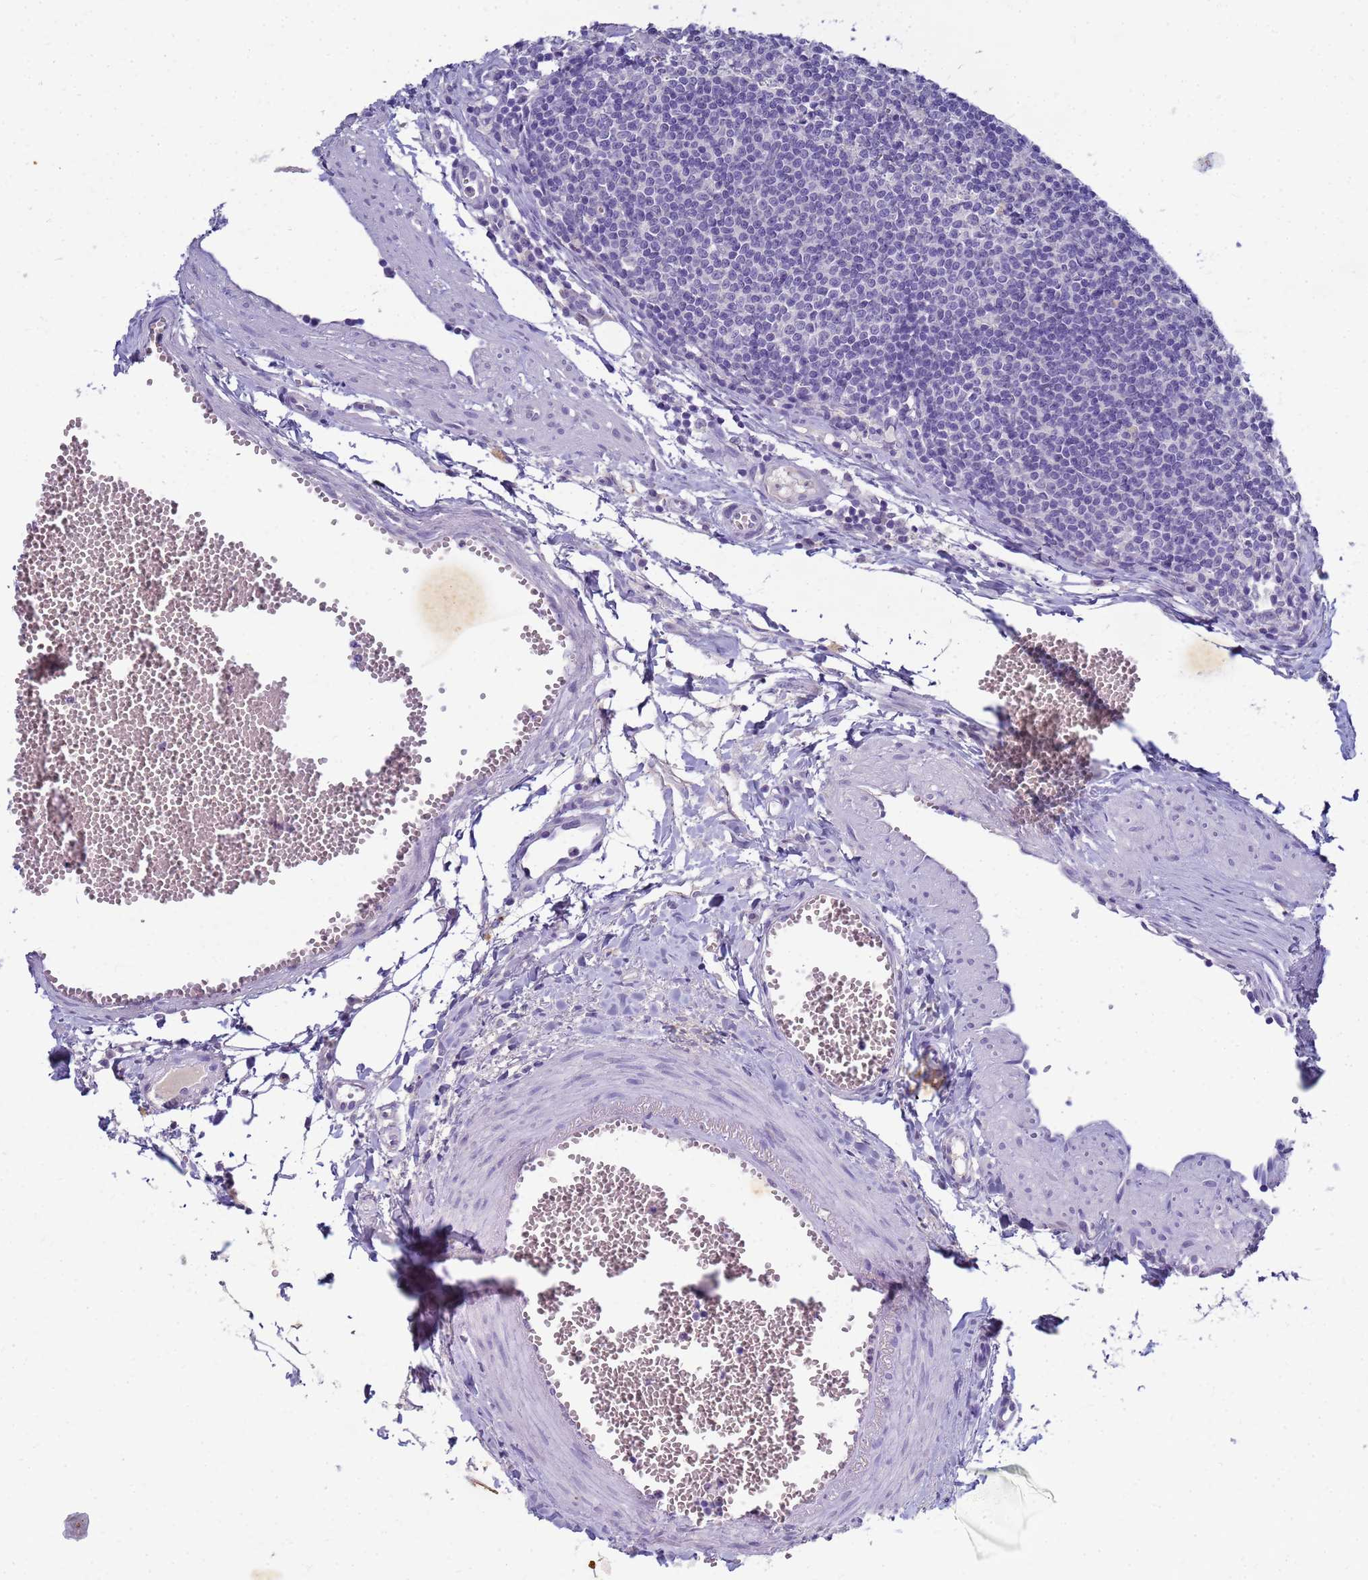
{"staining": {"intensity": "negative", "quantity": "none", "location": "none"}, "tissue": "lymph node", "cell_type": "Germinal center cells", "image_type": "normal", "snomed": [{"axis": "morphology", "description": "Normal tissue, NOS"}, {"axis": "topography", "description": "Lymph node"}], "caption": "Photomicrograph shows no protein staining in germinal center cells of benign lymph node. The staining was performed using DAB (3,3'-diaminobenzidine) to visualize the protein expression in brown, while the nuclei were stained in blue with hematoxylin (Magnification: 20x).", "gene": "B3GNT8", "patient": {"sex": "female", "age": 27}}